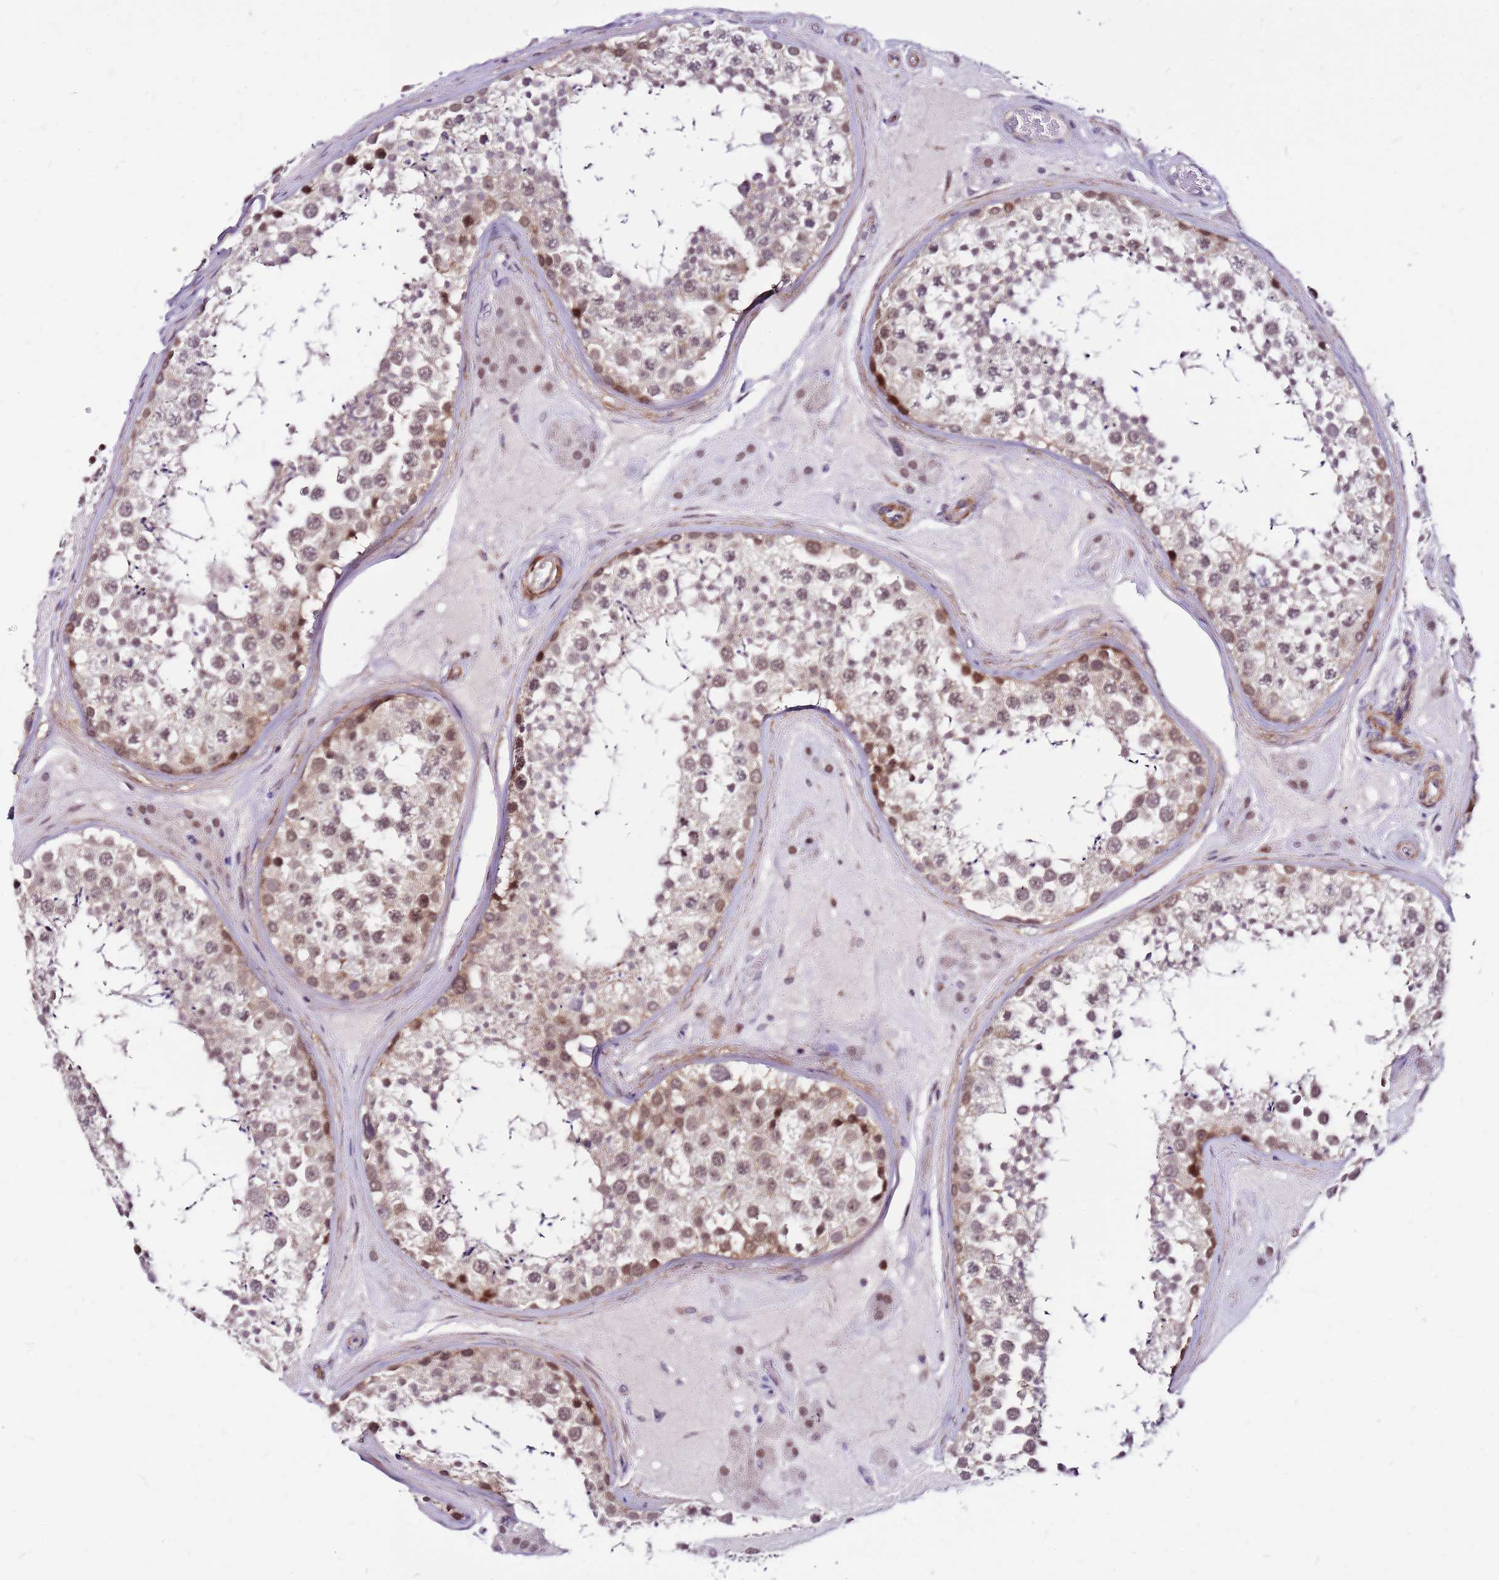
{"staining": {"intensity": "strong", "quantity": "<25%", "location": "nuclear"}, "tissue": "testis", "cell_type": "Cells in seminiferous ducts", "image_type": "normal", "snomed": [{"axis": "morphology", "description": "Normal tissue, NOS"}, {"axis": "topography", "description": "Testis"}], "caption": "Strong nuclear protein expression is present in approximately <25% of cells in seminiferous ducts in testis.", "gene": "POLE3", "patient": {"sex": "male", "age": 46}}